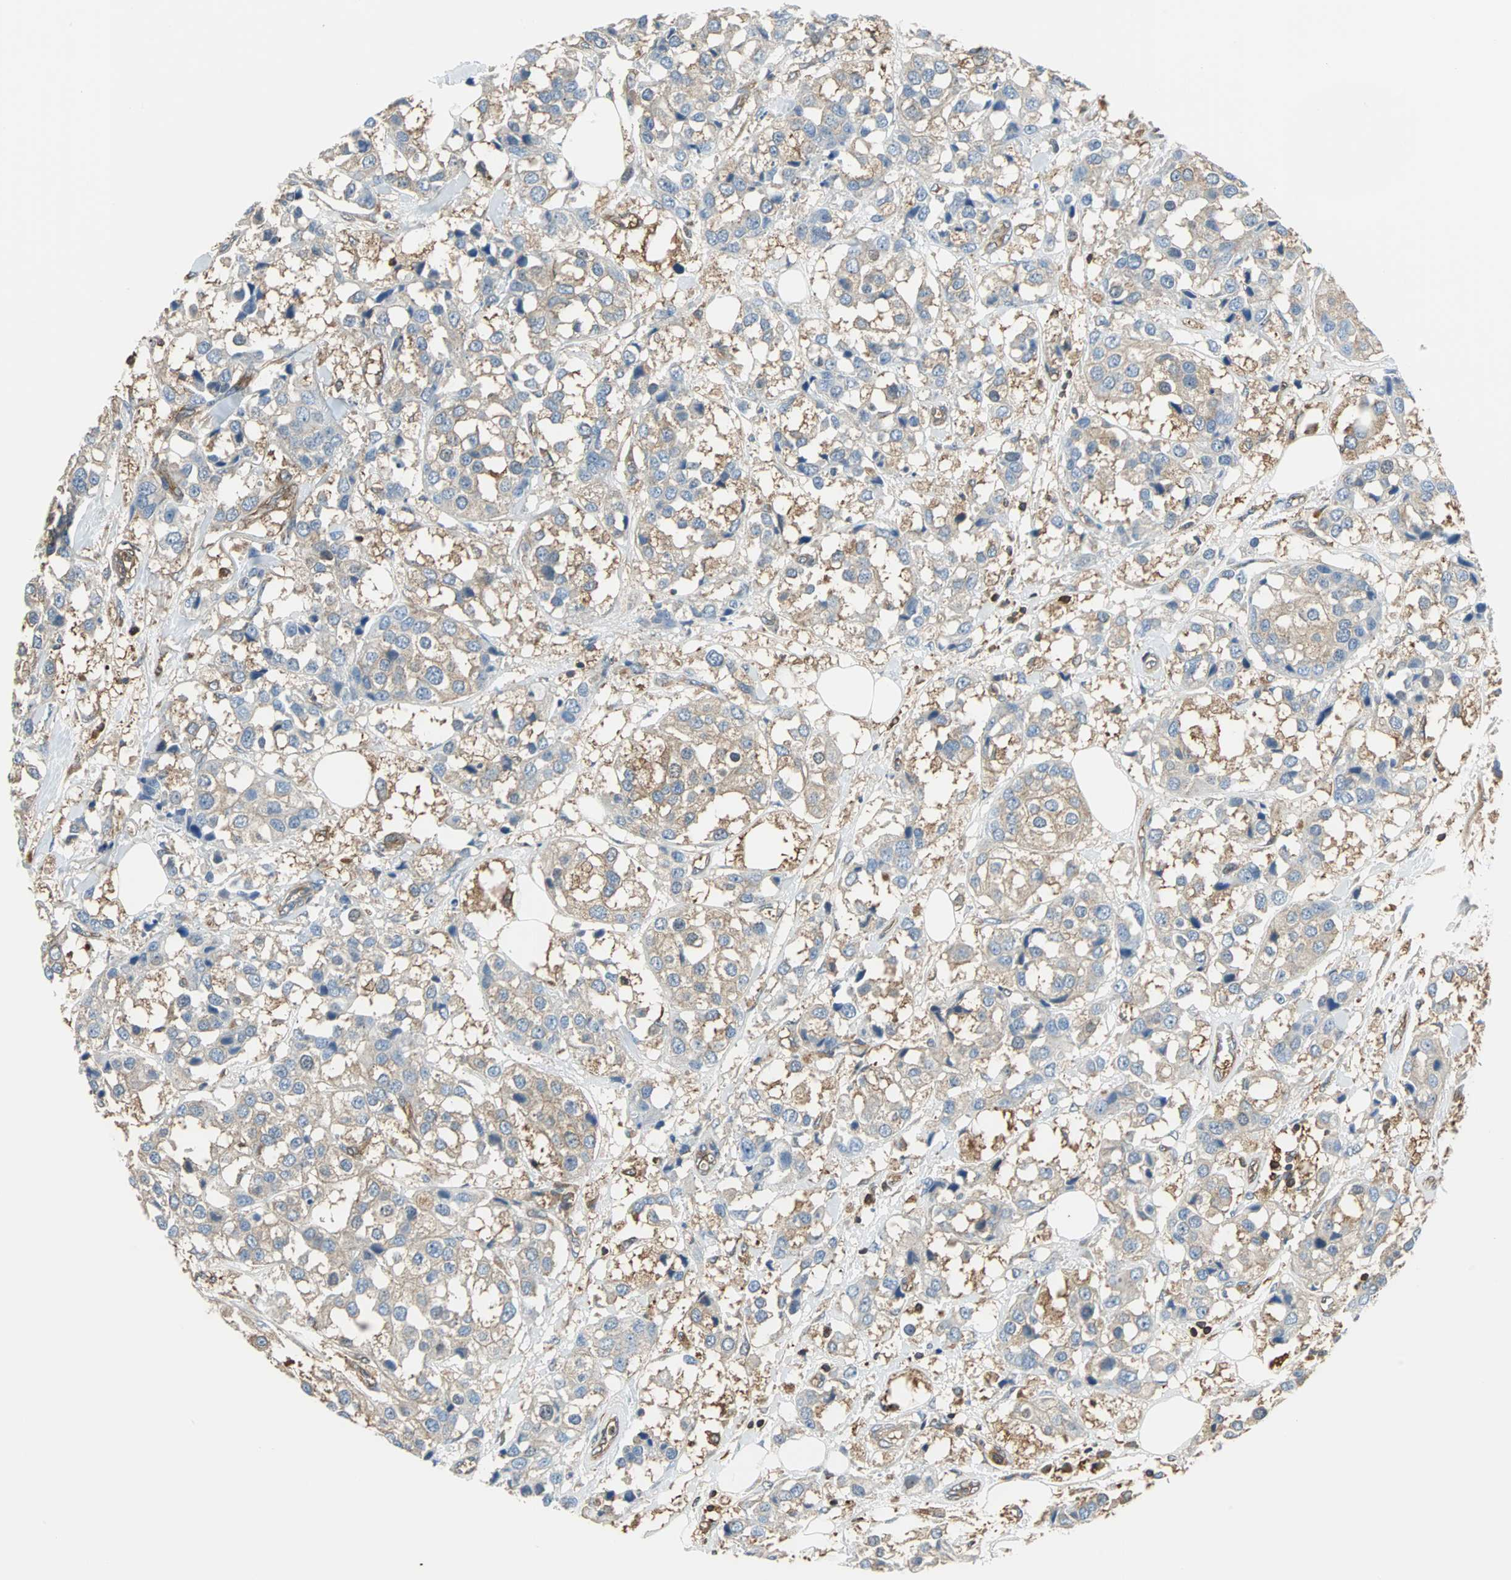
{"staining": {"intensity": "weak", "quantity": ">75%", "location": "cytoplasmic/membranous"}, "tissue": "breast cancer", "cell_type": "Tumor cells", "image_type": "cancer", "snomed": [{"axis": "morphology", "description": "Duct carcinoma"}, {"axis": "topography", "description": "Breast"}], "caption": "Immunohistochemical staining of human intraductal carcinoma (breast) displays low levels of weak cytoplasmic/membranous expression in about >75% of tumor cells.", "gene": "RELA", "patient": {"sex": "female", "age": 80}}